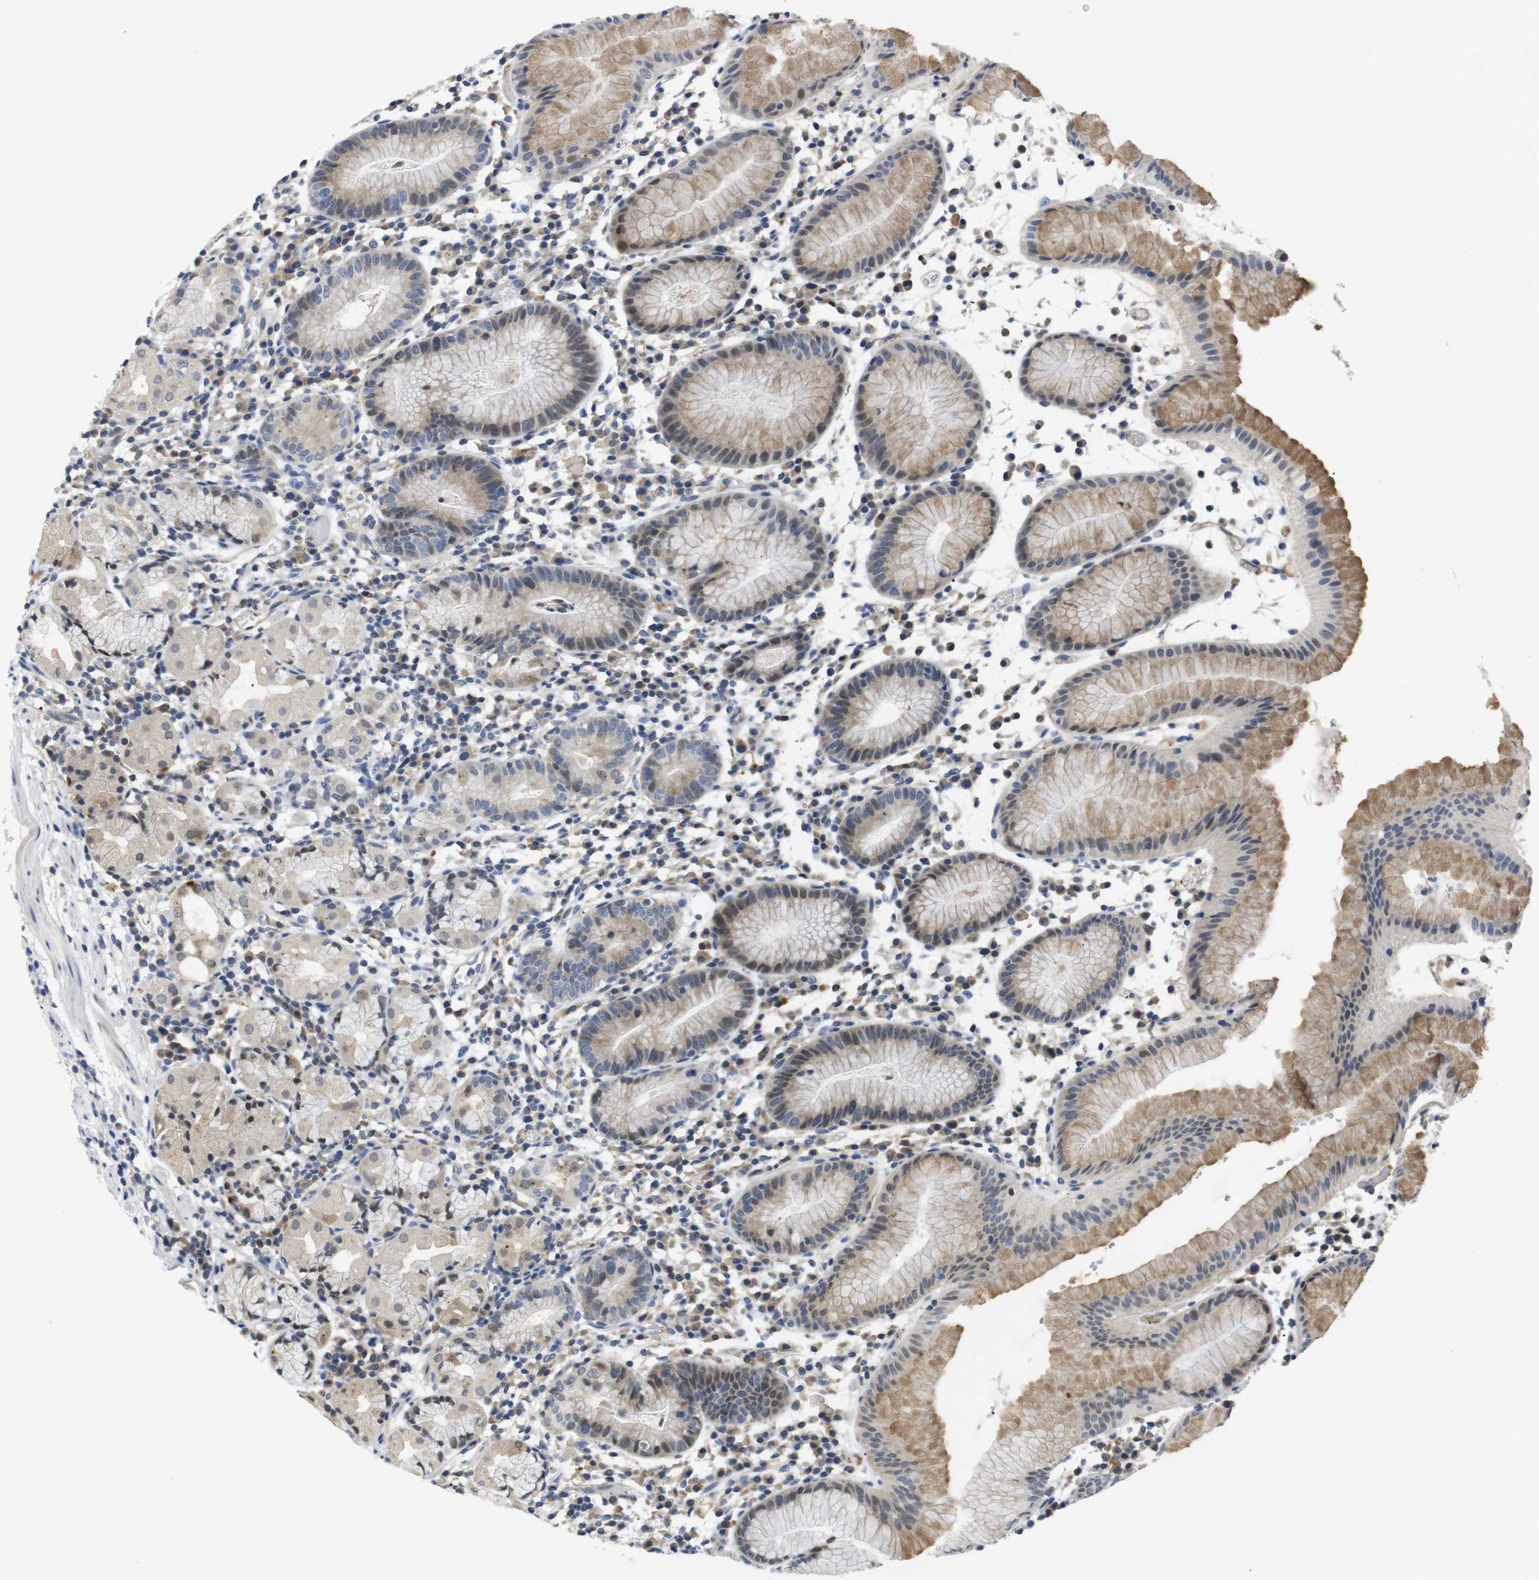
{"staining": {"intensity": "moderate", "quantity": "25%-75%", "location": "cytoplasmic/membranous"}, "tissue": "stomach", "cell_type": "Glandular cells", "image_type": "normal", "snomed": [{"axis": "morphology", "description": "Normal tissue, NOS"}, {"axis": "topography", "description": "Stomach"}, {"axis": "topography", "description": "Stomach, lower"}], "caption": "DAB (3,3'-diaminobenzidine) immunohistochemical staining of unremarkable human stomach displays moderate cytoplasmic/membranous protein staining in about 25%-75% of glandular cells.", "gene": "FNTA", "patient": {"sex": "female", "age": 75}}